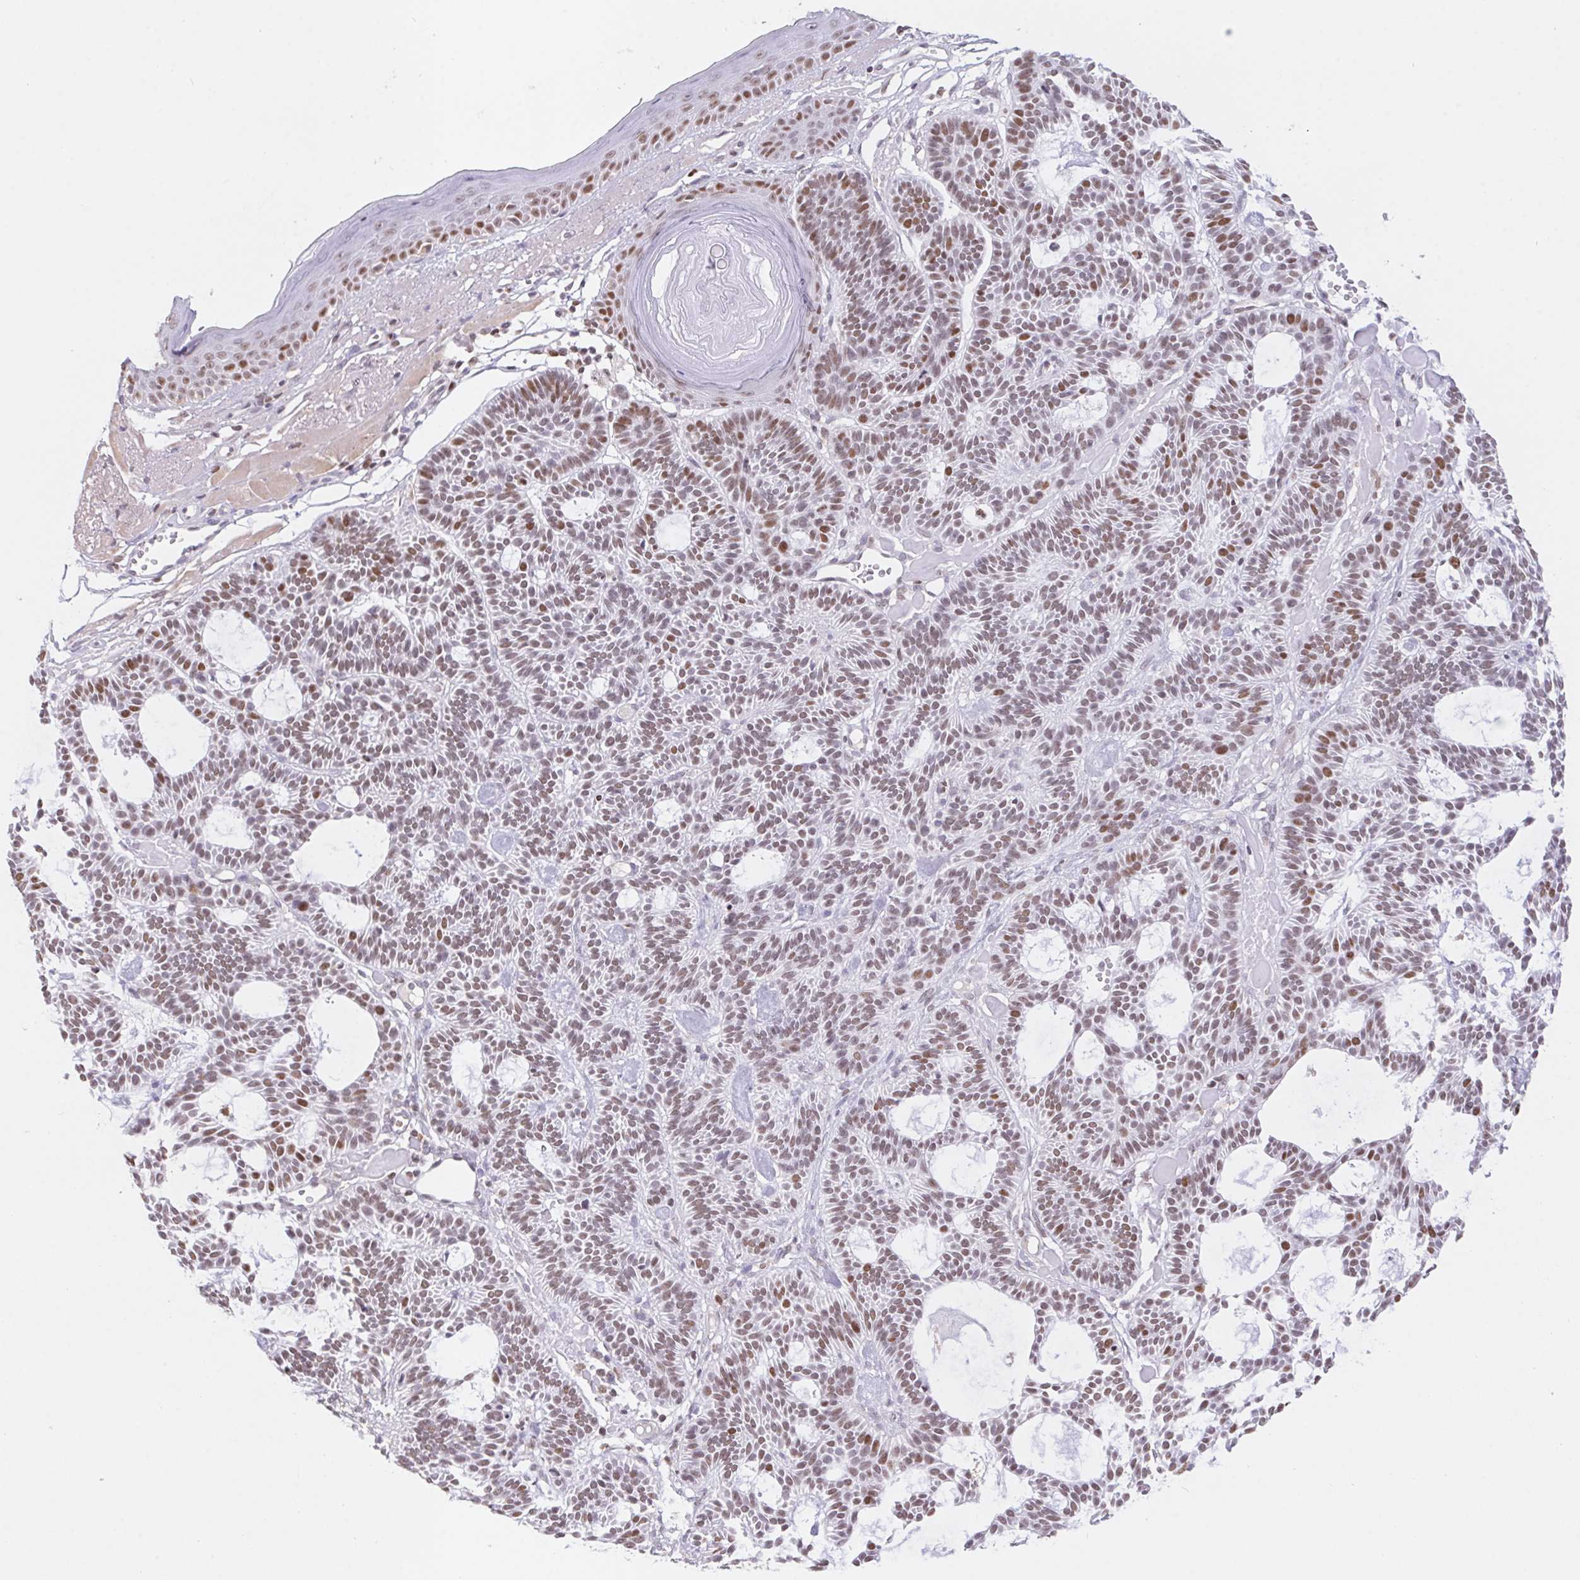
{"staining": {"intensity": "moderate", "quantity": "<25%", "location": "nuclear"}, "tissue": "skin cancer", "cell_type": "Tumor cells", "image_type": "cancer", "snomed": [{"axis": "morphology", "description": "Basal cell carcinoma"}, {"axis": "topography", "description": "Skin"}], "caption": "About <25% of tumor cells in human skin basal cell carcinoma display moderate nuclear protein expression as visualized by brown immunohistochemical staining.", "gene": "POLD3", "patient": {"sex": "male", "age": 85}}